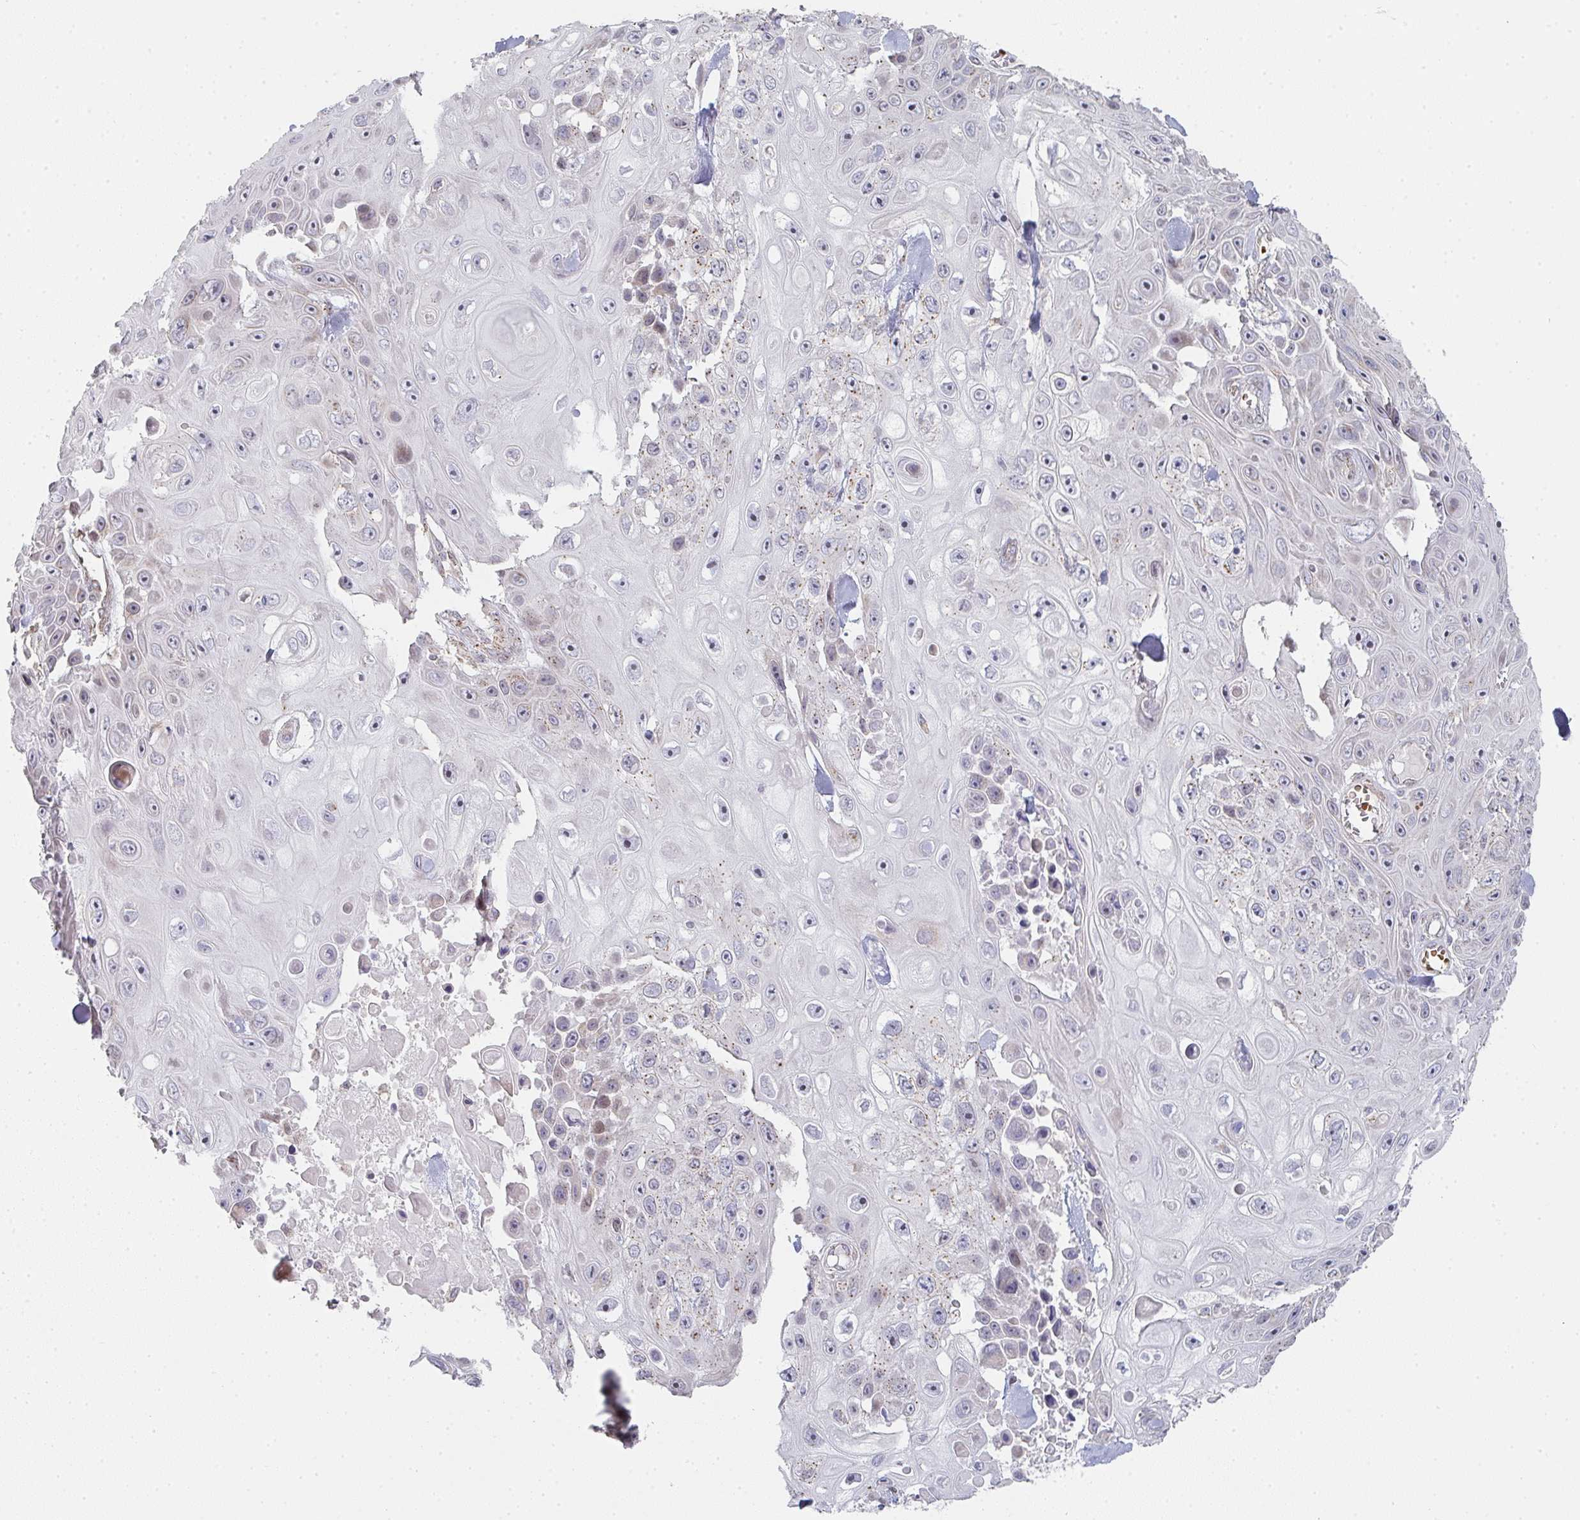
{"staining": {"intensity": "weak", "quantity": "25%-75%", "location": "cytoplasmic/membranous"}, "tissue": "skin cancer", "cell_type": "Tumor cells", "image_type": "cancer", "snomed": [{"axis": "morphology", "description": "Squamous cell carcinoma, NOS"}, {"axis": "topography", "description": "Skin"}], "caption": "Brown immunohistochemical staining in human skin cancer (squamous cell carcinoma) exhibits weak cytoplasmic/membranous expression in about 25%-75% of tumor cells. (DAB (3,3'-diaminobenzidine) = brown stain, brightfield microscopy at high magnification).", "gene": "ZNF526", "patient": {"sex": "male", "age": 82}}